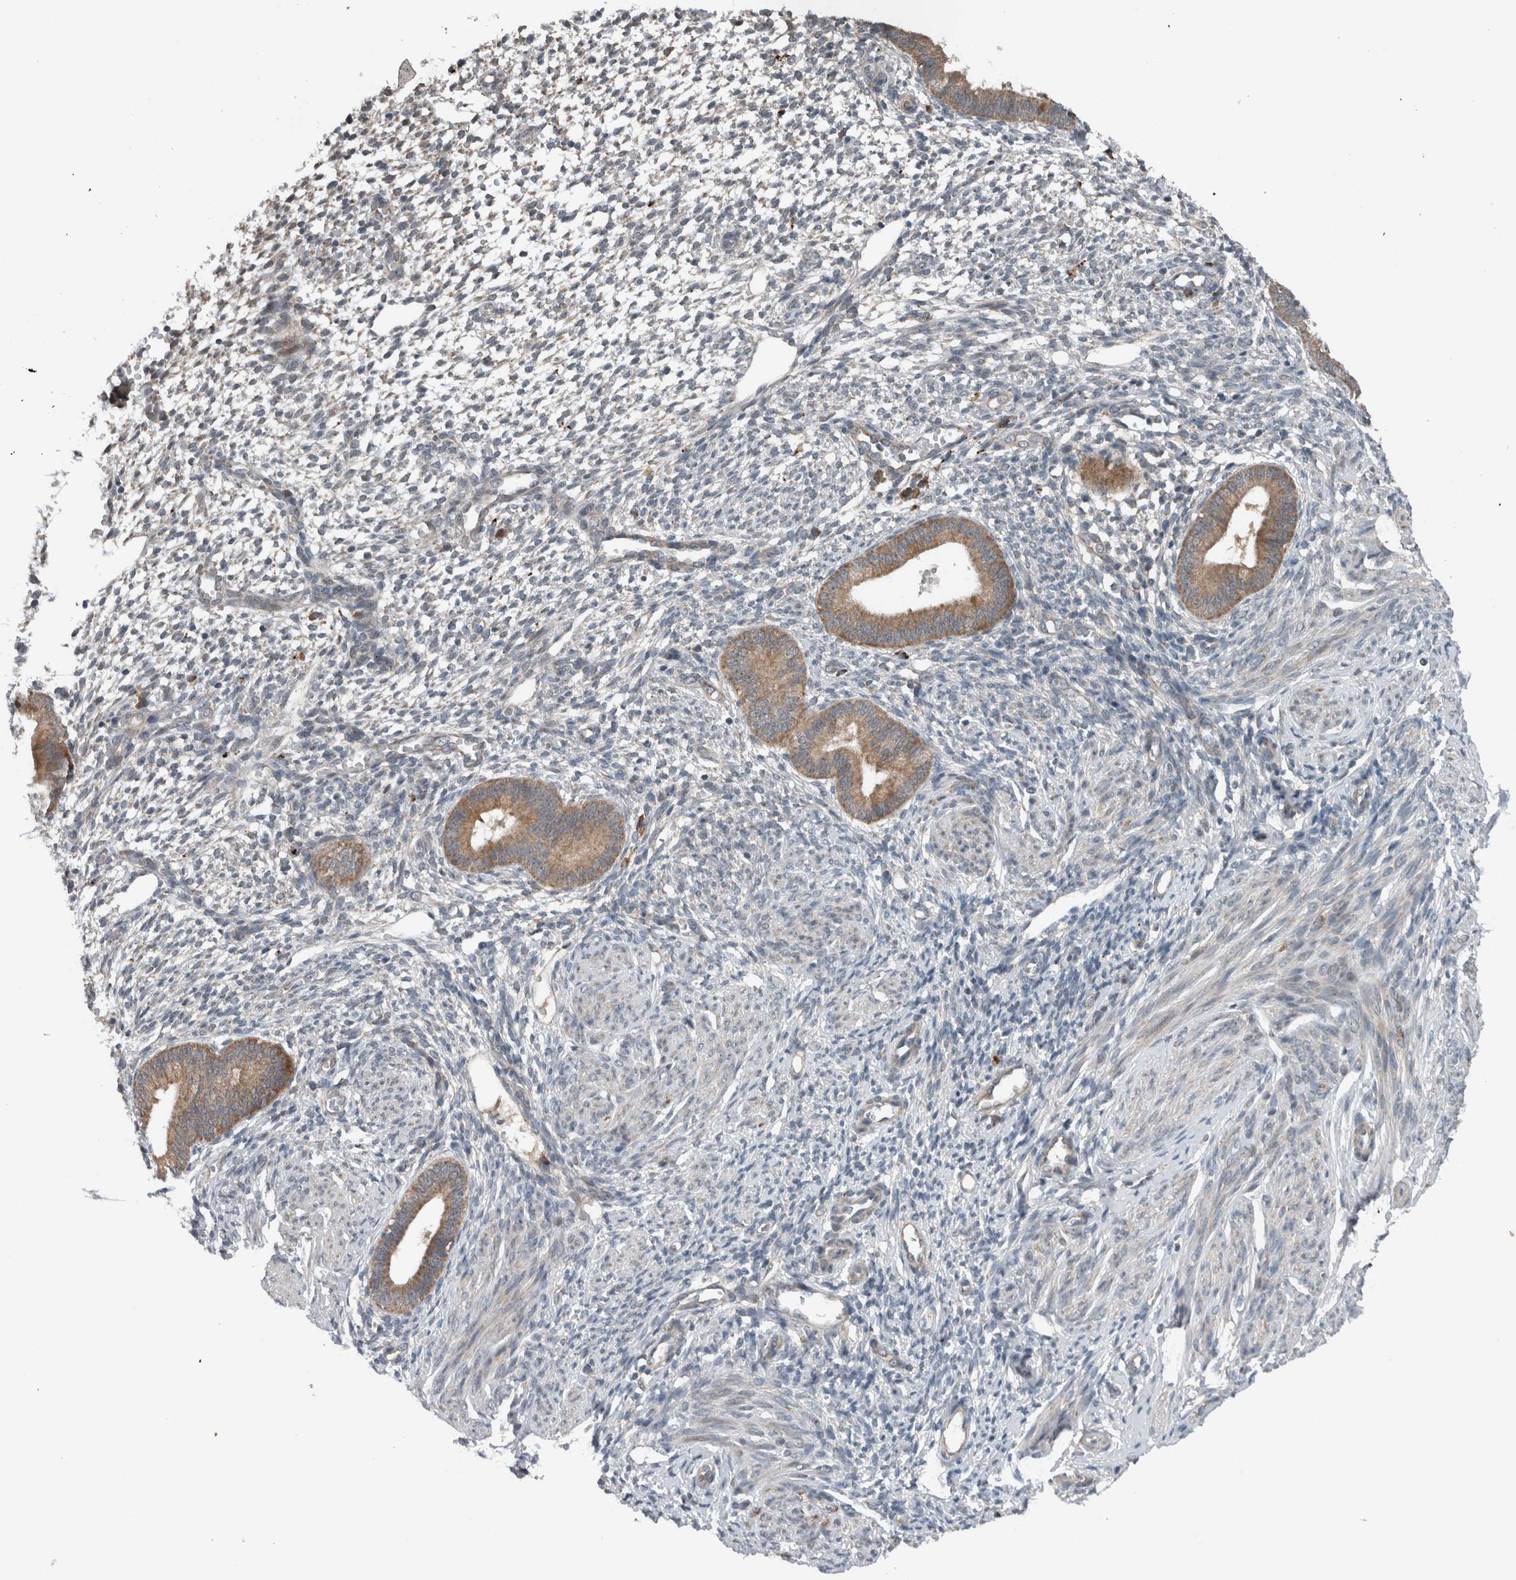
{"staining": {"intensity": "negative", "quantity": "none", "location": "none"}, "tissue": "endometrium", "cell_type": "Cells in endometrial stroma", "image_type": "normal", "snomed": [{"axis": "morphology", "description": "Normal tissue, NOS"}, {"axis": "topography", "description": "Endometrium"}], "caption": "An immunohistochemistry (IHC) image of benign endometrium is shown. There is no staining in cells in endometrial stroma of endometrium.", "gene": "GBA2", "patient": {"sex": "female", "age": 46}}